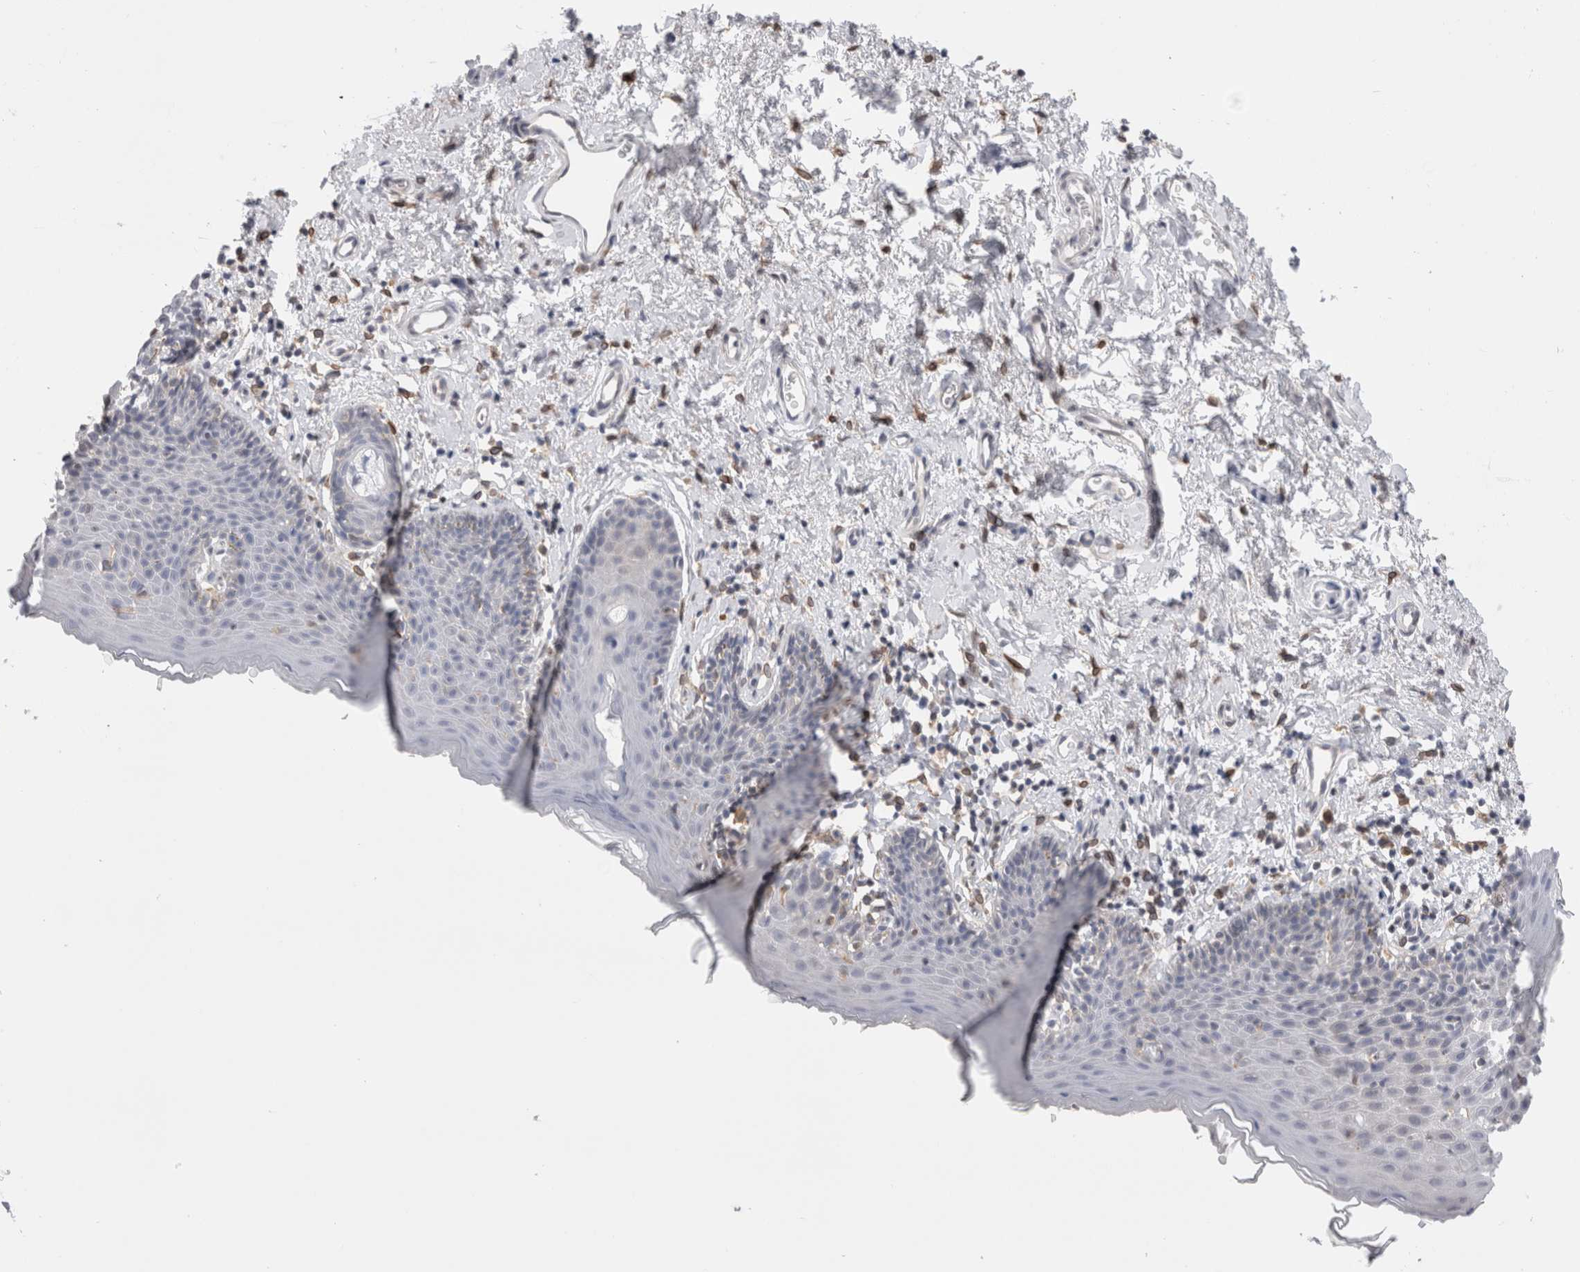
{"staining": {"intensity": "weak", "quantity": "<25%", "location": "cytoplasmic/membranous"}, "tissue": "skin", "cell_type": "Epidermal cells", "image_type": "normal", "snomed": [{"axis": "morphology", "description": "Normal tissue, NOS"}, {"axis": "topography", "description": "Vulva"}], "caption": "Skin stained for a protein using immunohistochemistry shows no expression epidermal cells.", "gene": "VCPIP1", "patient": {"sex": "female", "age": 66}}